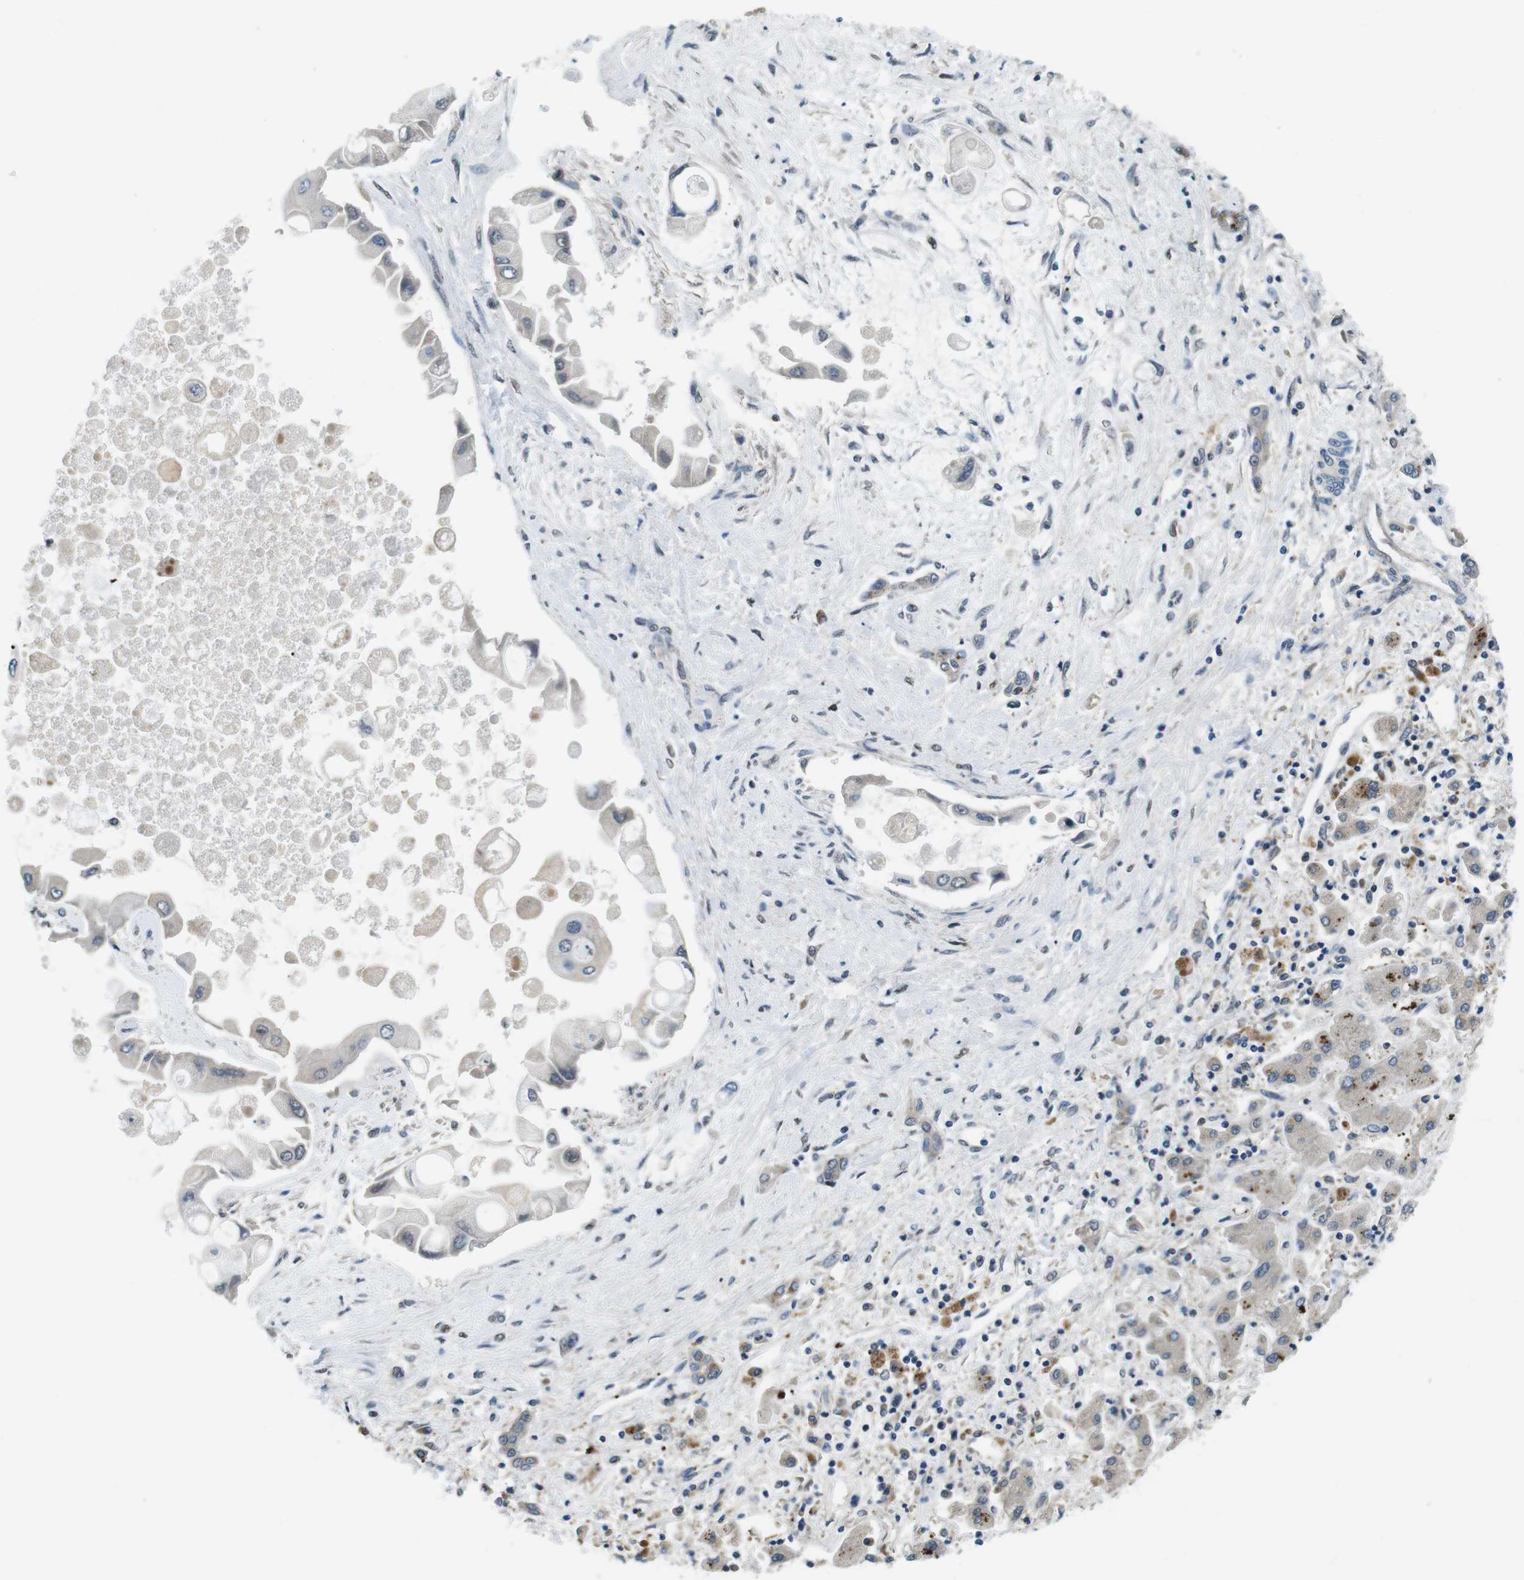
{"staining": {"intensity": "negative", "quantity": "none", "location": "none"}, "tissue": "liver cancer", "cell_type": "Tumor cells", "image_type": "cancer", "snomed": [{"axis": "morphology", "description": "Cholangiocarcinoma"}, {"axis": "topography", "description": "Liver"}], "caption": "Liver cancer (cholangiocarcinoma) was stained to show a protein in brown. There is no significant positivity in tumor cells. (DAB (3,3'-diaminobenzidine) immunohistochemistry visualized using brightfield microscopy, high magnification).", "gene": "CD163L1", "patient": {"sex": "male", "age": 50}}